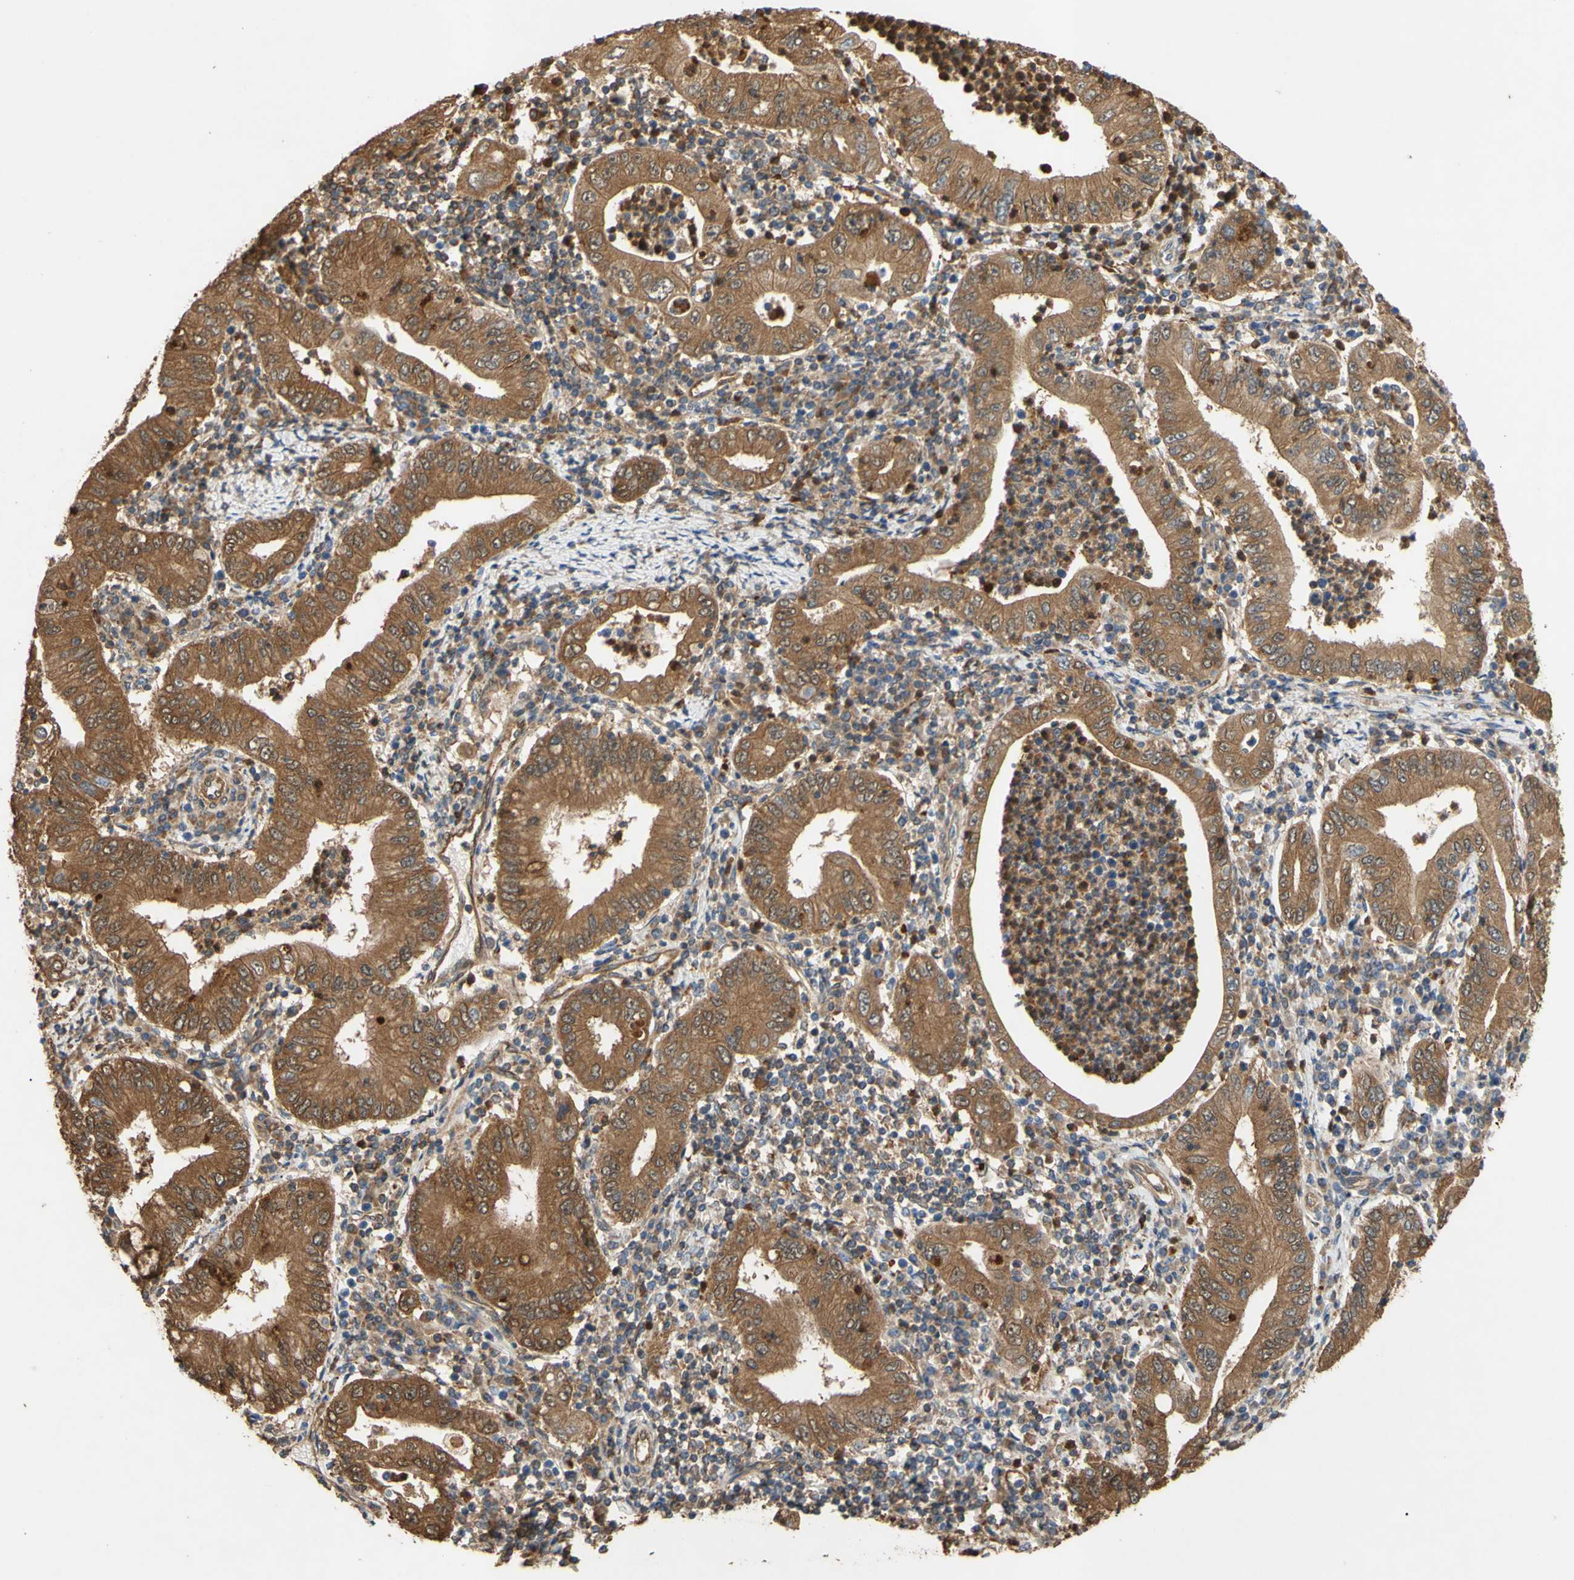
{"staining": {"intensity": "strong", "quantity": ">75%", "location": "cytoplasmic/membranous"}, "tissue": "stomach cancer", "cell_type": "Tumor cells", "image_type": "cancer", "snomed": [{"axis": "morphology", "description": "Normal tissue, NOS"}, {"axis": "morphology", "description": "Adenocarcinoma, NOS"}, {"axis": "topography", "description": "Esophagus"}, {"axis": "topography", "description": "Stomach, upper"}, {"axis": "topography", "description": "Peripheral nerve tissue"}], "caption": "This photomicrograph demonstrates immunohistochemistry (IHC) staining of stomach cancer (adenocarcinoma), with high strong cytoplasmic/membranous staining in about >75% of tumor cells.", "gene": "CTTN", "patient": {"sex": "male", "age": 62}}